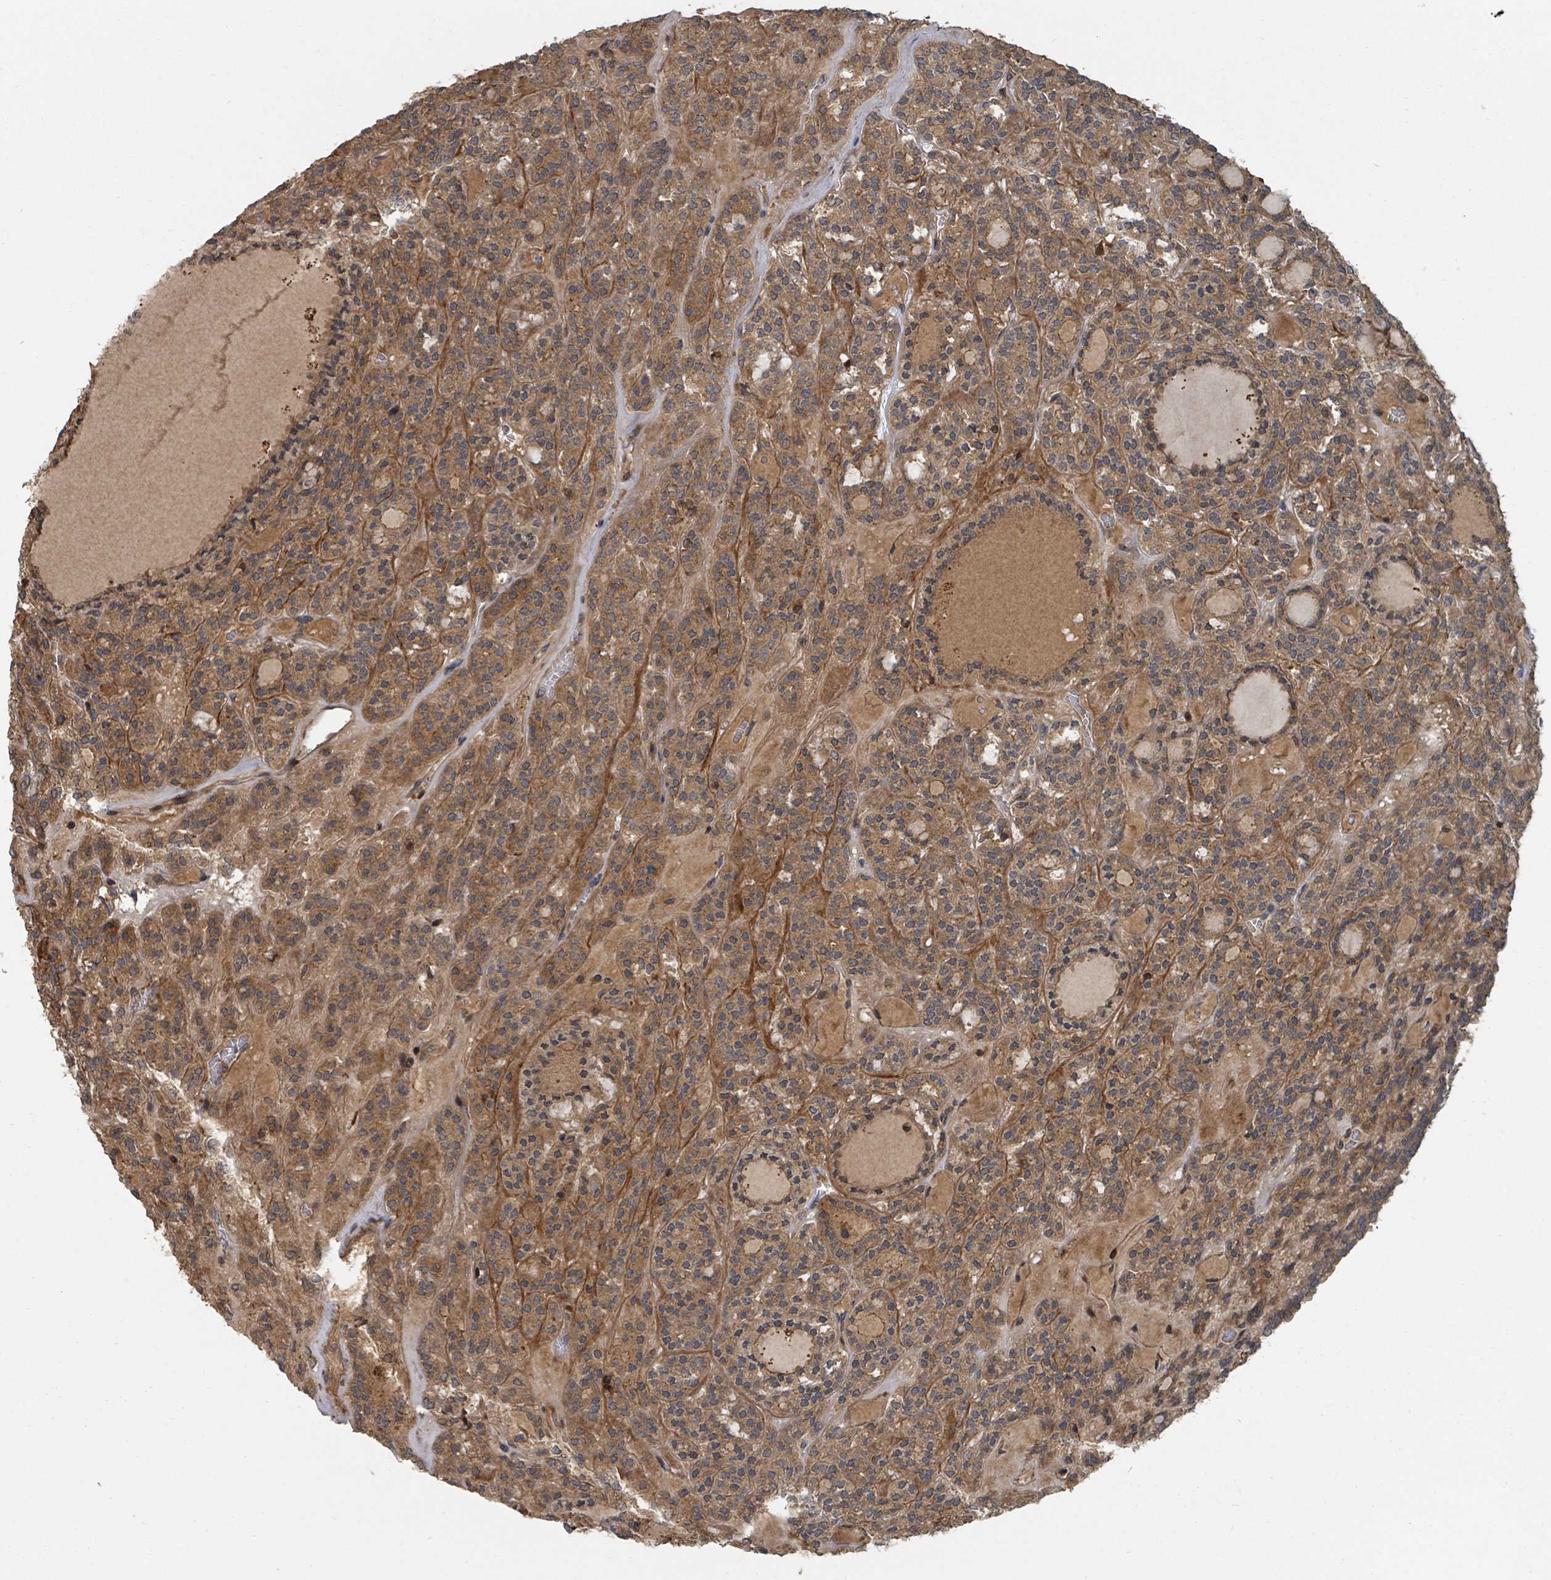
{"staining": {"intensity": "moderate", "quantity": ">75%", "location": "cytoplasmic/membranous"}, "tissue": "thyroid cancer", "cell_type": "Tumor cells", "image_type": "cancer", "snomed": [{"axis": "morphology", "description": "Follicular adenoma carcinoma, NOS"}, {"axis": "topography", "description": "Thyroid gland"}], "caption": "A high-resolution micrograph shows IHC staining of thyroid cancer (follicular adenoma carcinoma), which shows moderate cytoplasmic/membranous expression in about >75% of tumor cells.", "gene": "DPM1", "patient": {"sex": "female", "age": 63}}